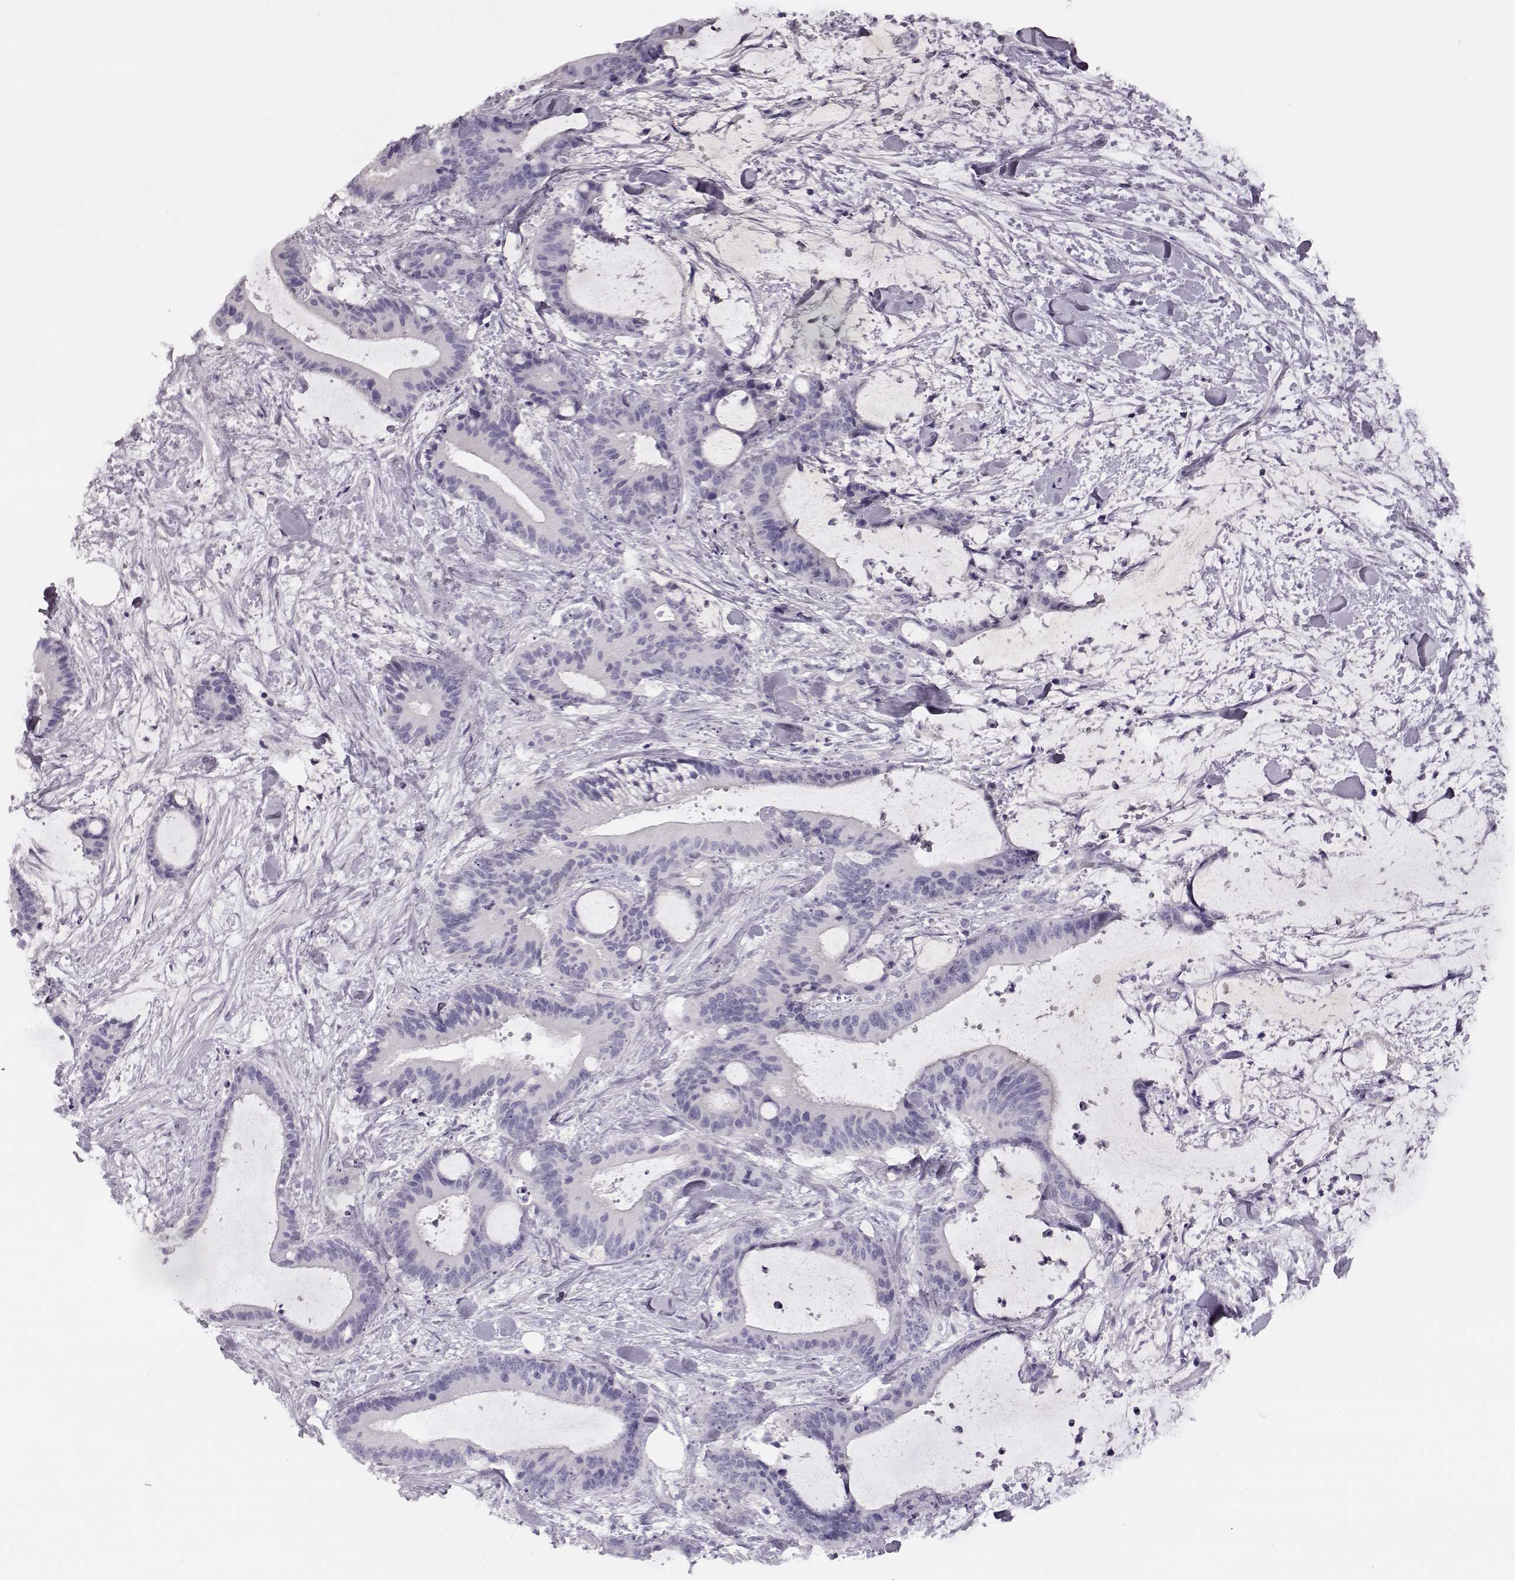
{"staining": {"intensity": "negative", "quantity": "none", "location": "none"}, "tissue": "liver cancer", "cell_type": "Tumor cells", "image_type": "cancer", "snomed": [{"axis": "morphology", "description": "Cholangiocarcinoma"}, {"axis": "topography", "description": "Liver"}], "caption": "Liver cancer was stained to show a protein in brown. There is no significant expression in tumor cells.", "gene": "KIAA0319", "patient": {"sex": "female", "age": 73}}